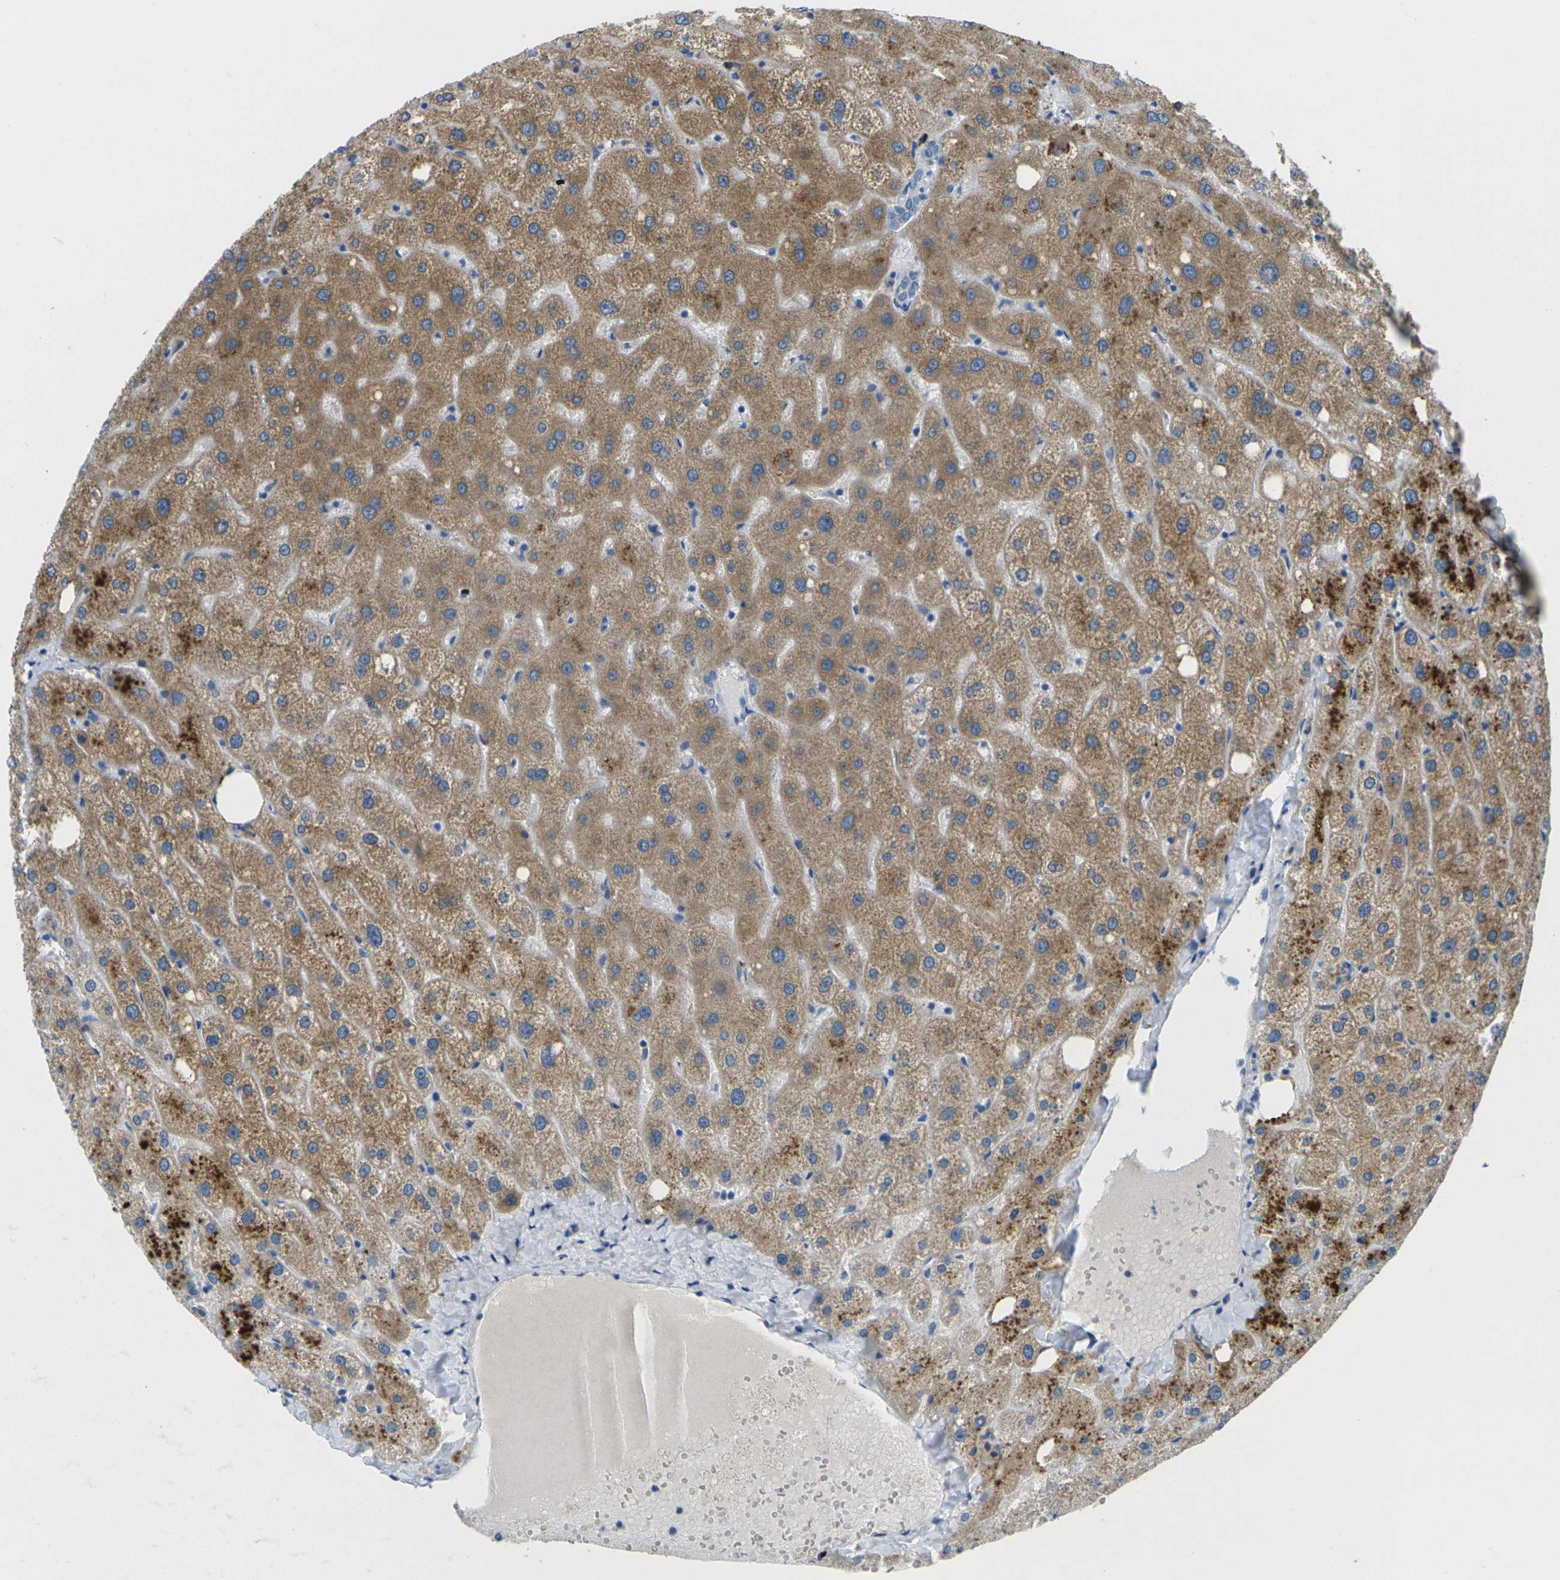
{"staining": {"intensity": "negative", "quantity": "none", "location": "none"}, "tissue": "liver", "cell_type": "Cholangiocytes", "image_type": "normal", "snomed": [{"axis": "morphology", "description": "Normal tissue, NOS"}, {"axis": "topography", "description": "Liver"}], "caption": "Micrograph shows no significant protein positivity in cholangiocytes of normal liver.", "gene": "CYP2C8", "patient": {"sex": "male", "age": 73}}